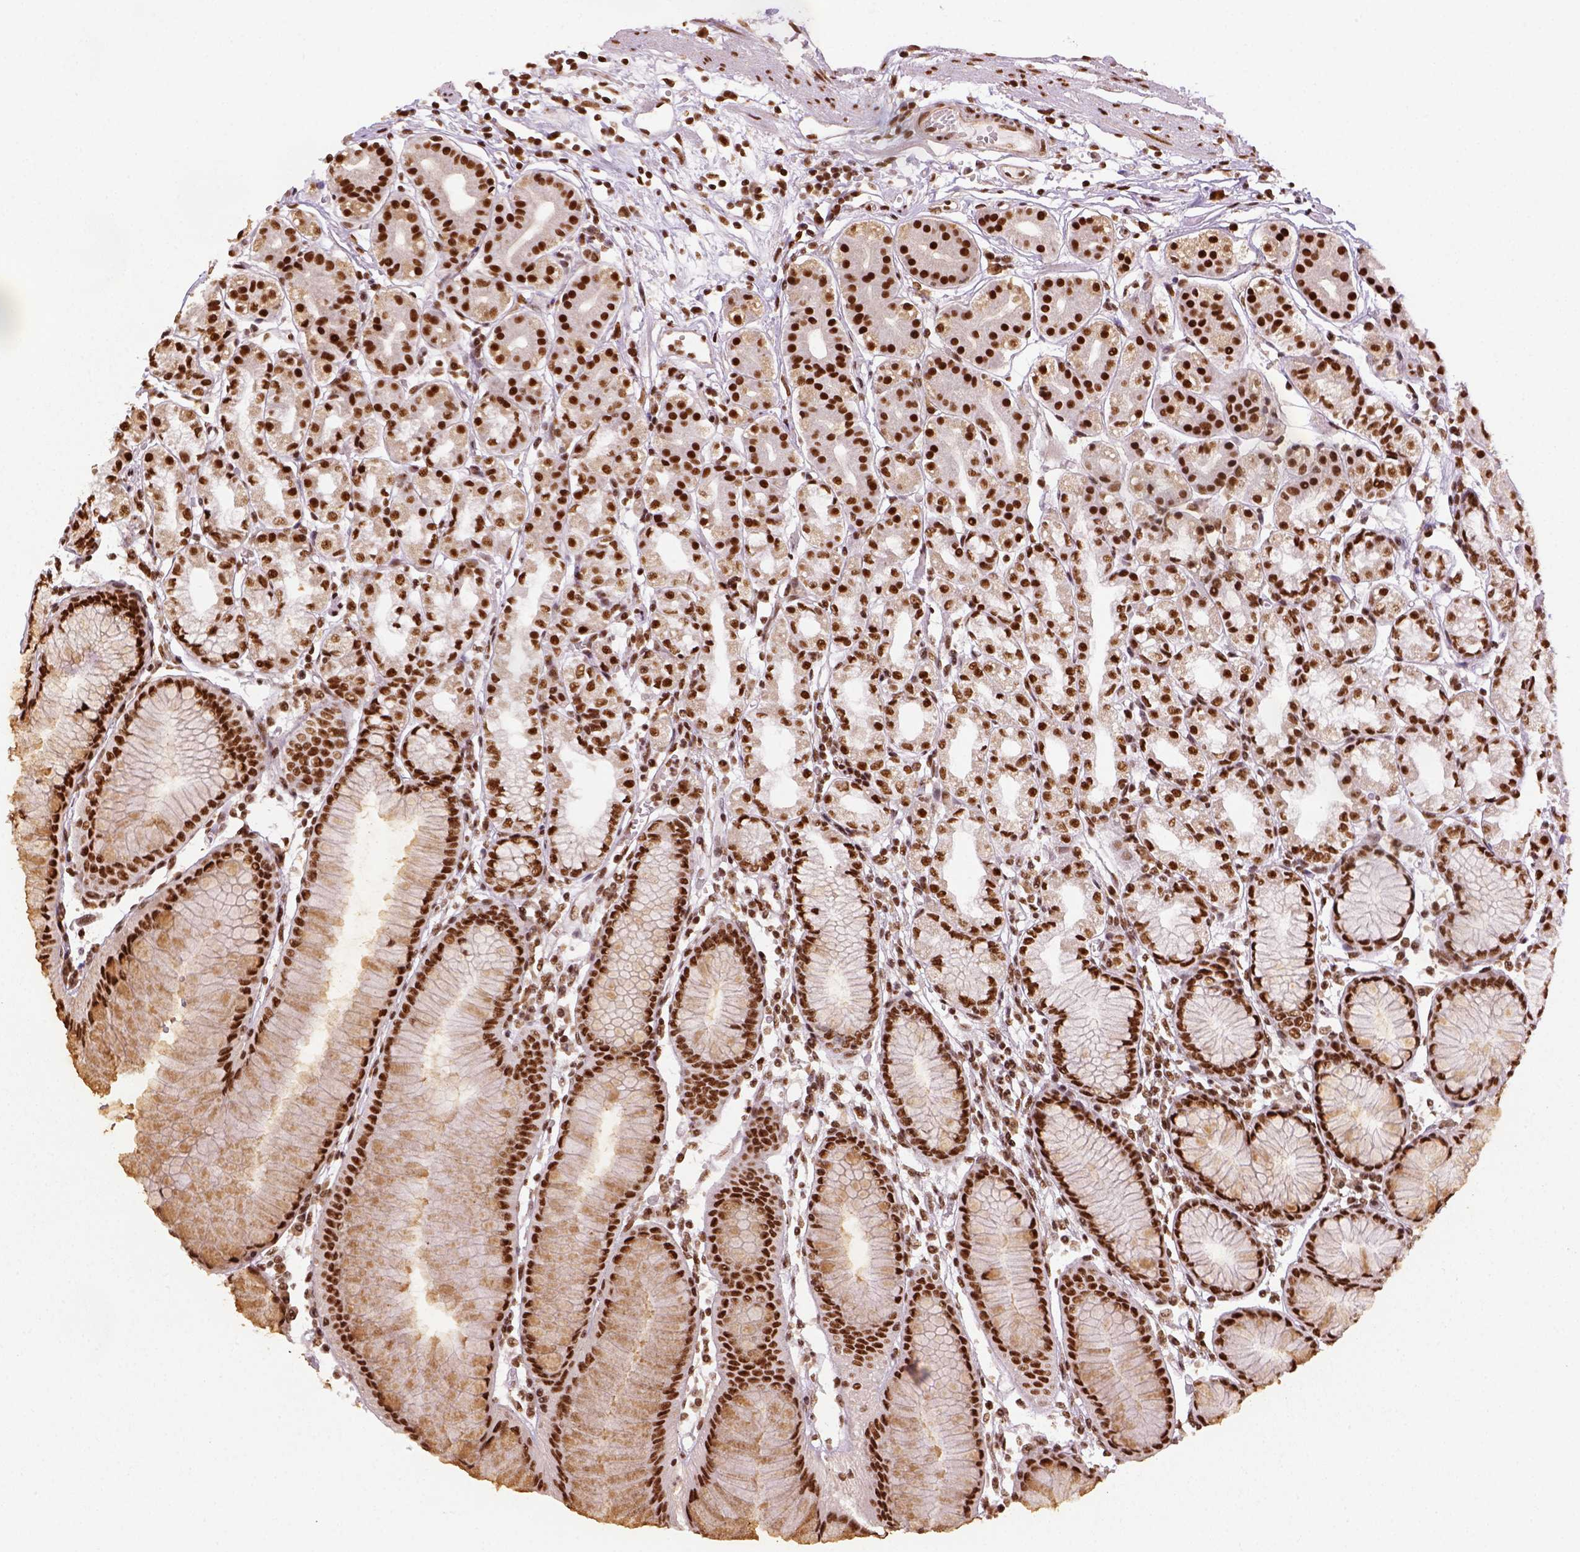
{"staining": {"intensity": "strong", "quantity": ">75%", "location": "nuclear"}, "tissue": "stomach", "cell_type": "Glandular cells", "image_type": "normal", "snomed": [{"axis": "morphology", "description": "Normal tissue, NOS"}, {"axis": "topography", "description": "Skeletal muscle"}, {"axis": "topography", "description": "Stomach"}], "caption": "Glandular cells display strong nuclear expression in about >75% of cells in unremarkable stomach.", "gene": "CCAR1", "patient": {"sex": "female", "age": 57}}